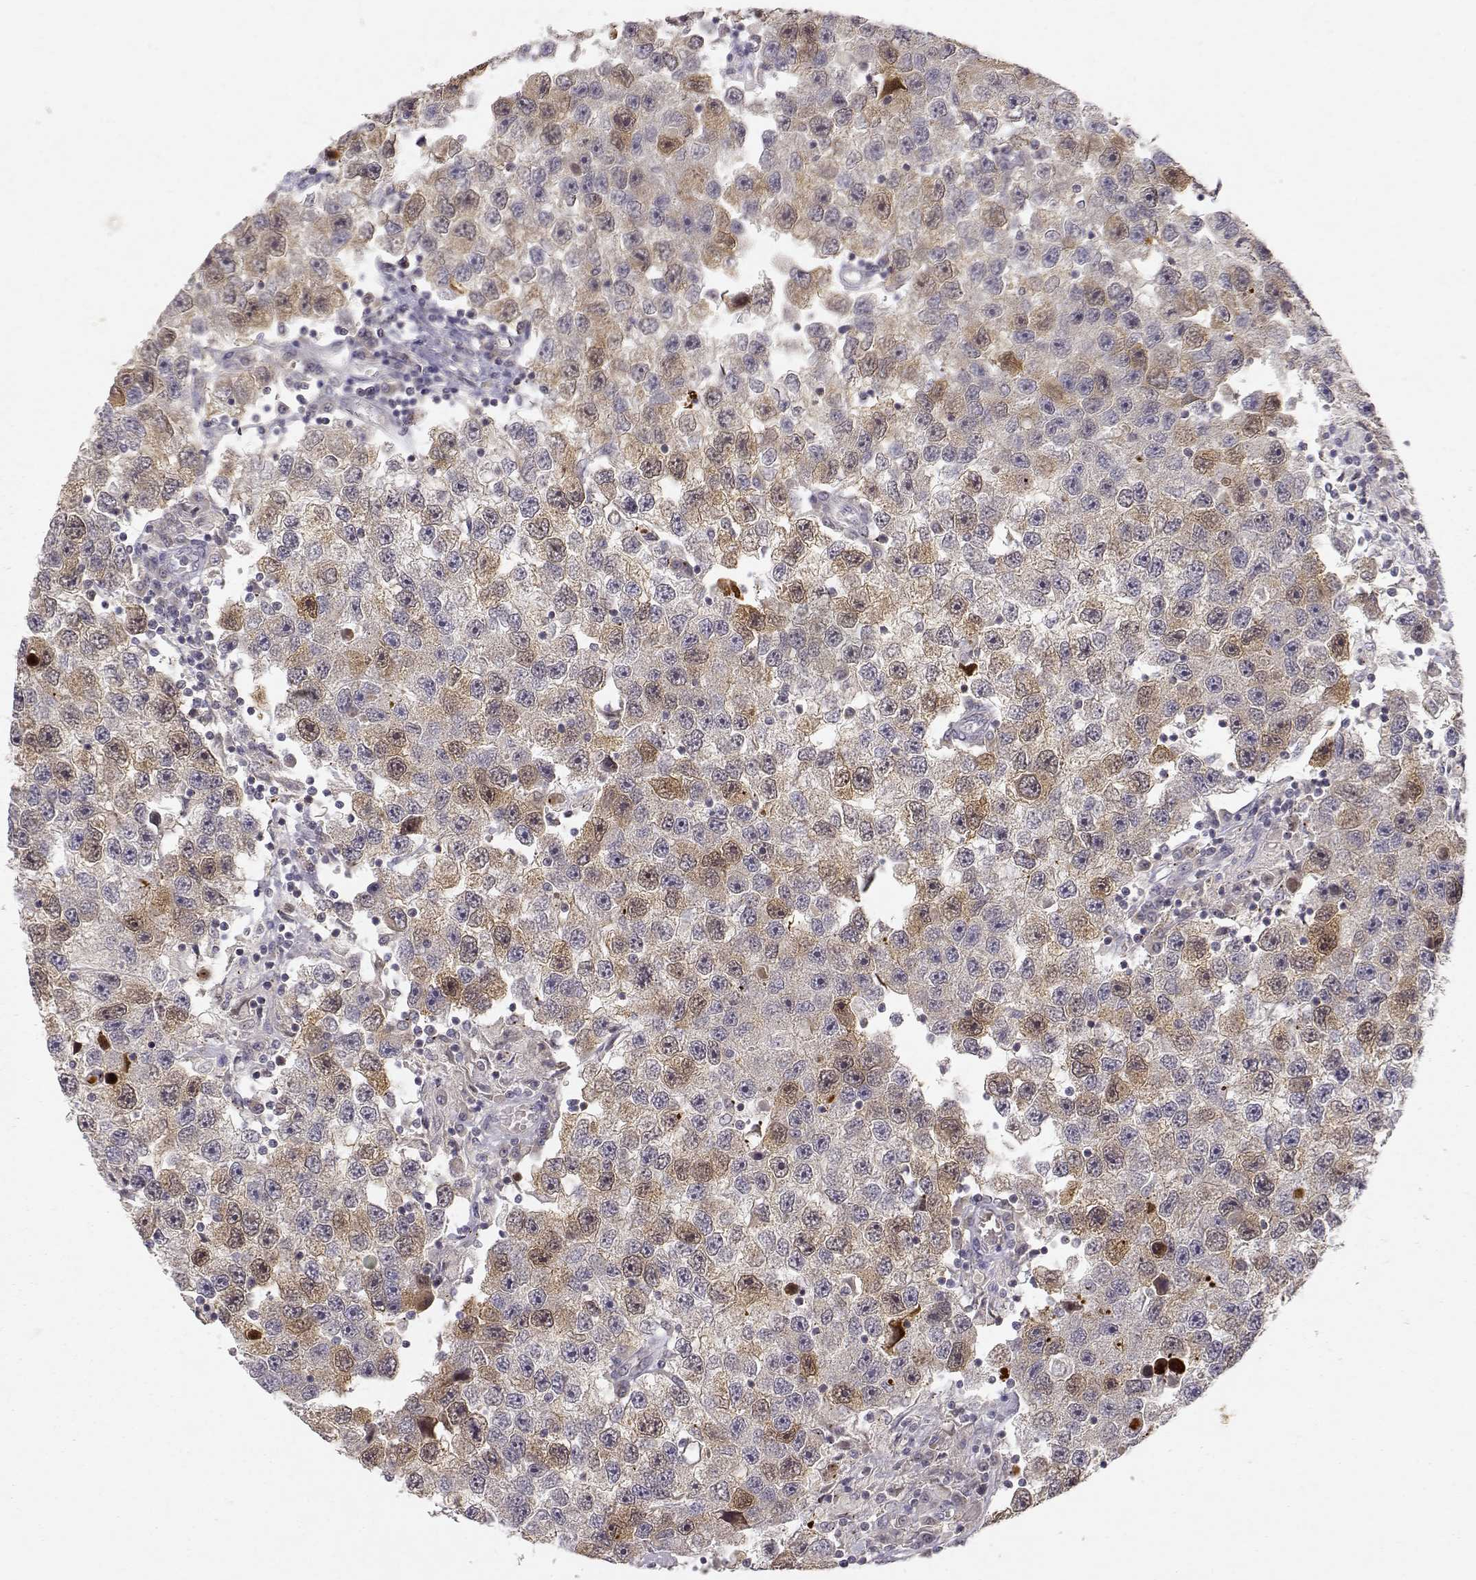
{"staining": {"intensity": "strong", "quantity": "25%-75%", "location": "cytoplasmic/membranous,nuclear"}, "tissue": "testis cancer", "cell_type": "Tumor cells", "image_type": "cancer", "snomed": [{"axis": "morphology", "description": "Seminoma, NOS"}, {"axis": "topography", "description": "Testis"}], "caption": "IHC image of testis cancer (seminoma) stained for a protein (brown), which shows high levels of strong cytoplasmic/membranous and nuclear expression in approximately 25%-75% of tumor cells.", "gene": "RAD51", "patient": {"sex": "male", "age": 26}}